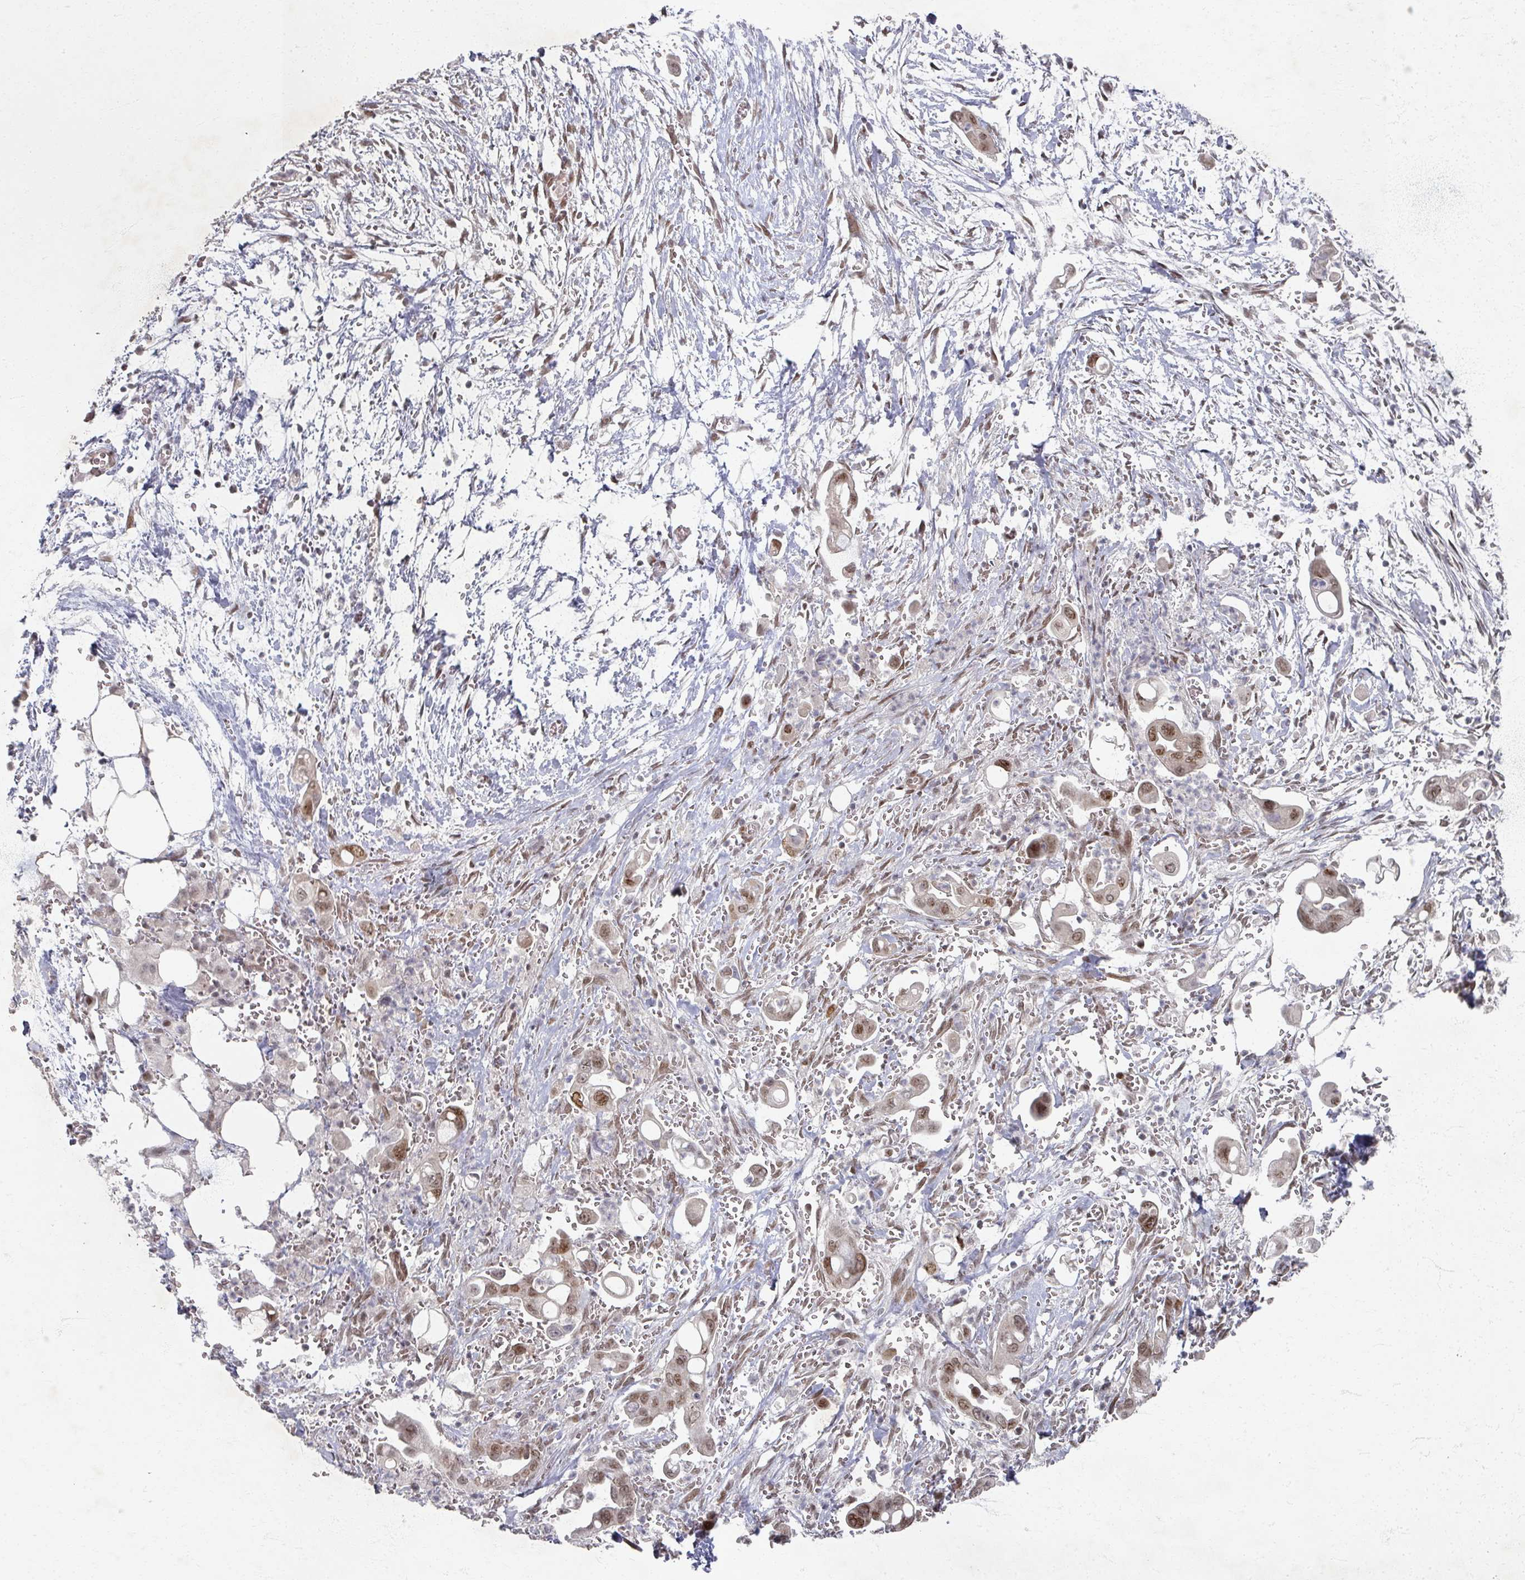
{"staining": {"intensity": "moderate", "quantity": "25%-75%", "location": "nuclear"}, "tissue": "pancreatic cancer", "cell_type": "Tumor cells", "image_type": "cancer", "snomed": [{"axis": "morphology", "description": "Adenocarcinoma, NOS"}, {"axis": "topography", "description": "Pancreas"}], "caption": "Pancreatic adenocarcinoma stained for a protein demonstrates moderate nuclear positivity in tumor cells. Ihc stains the protein of interest in brown and the nuclei are stained blue.", "gene": "PSKH1", "patient": {"sex": "male", "age": 61}}